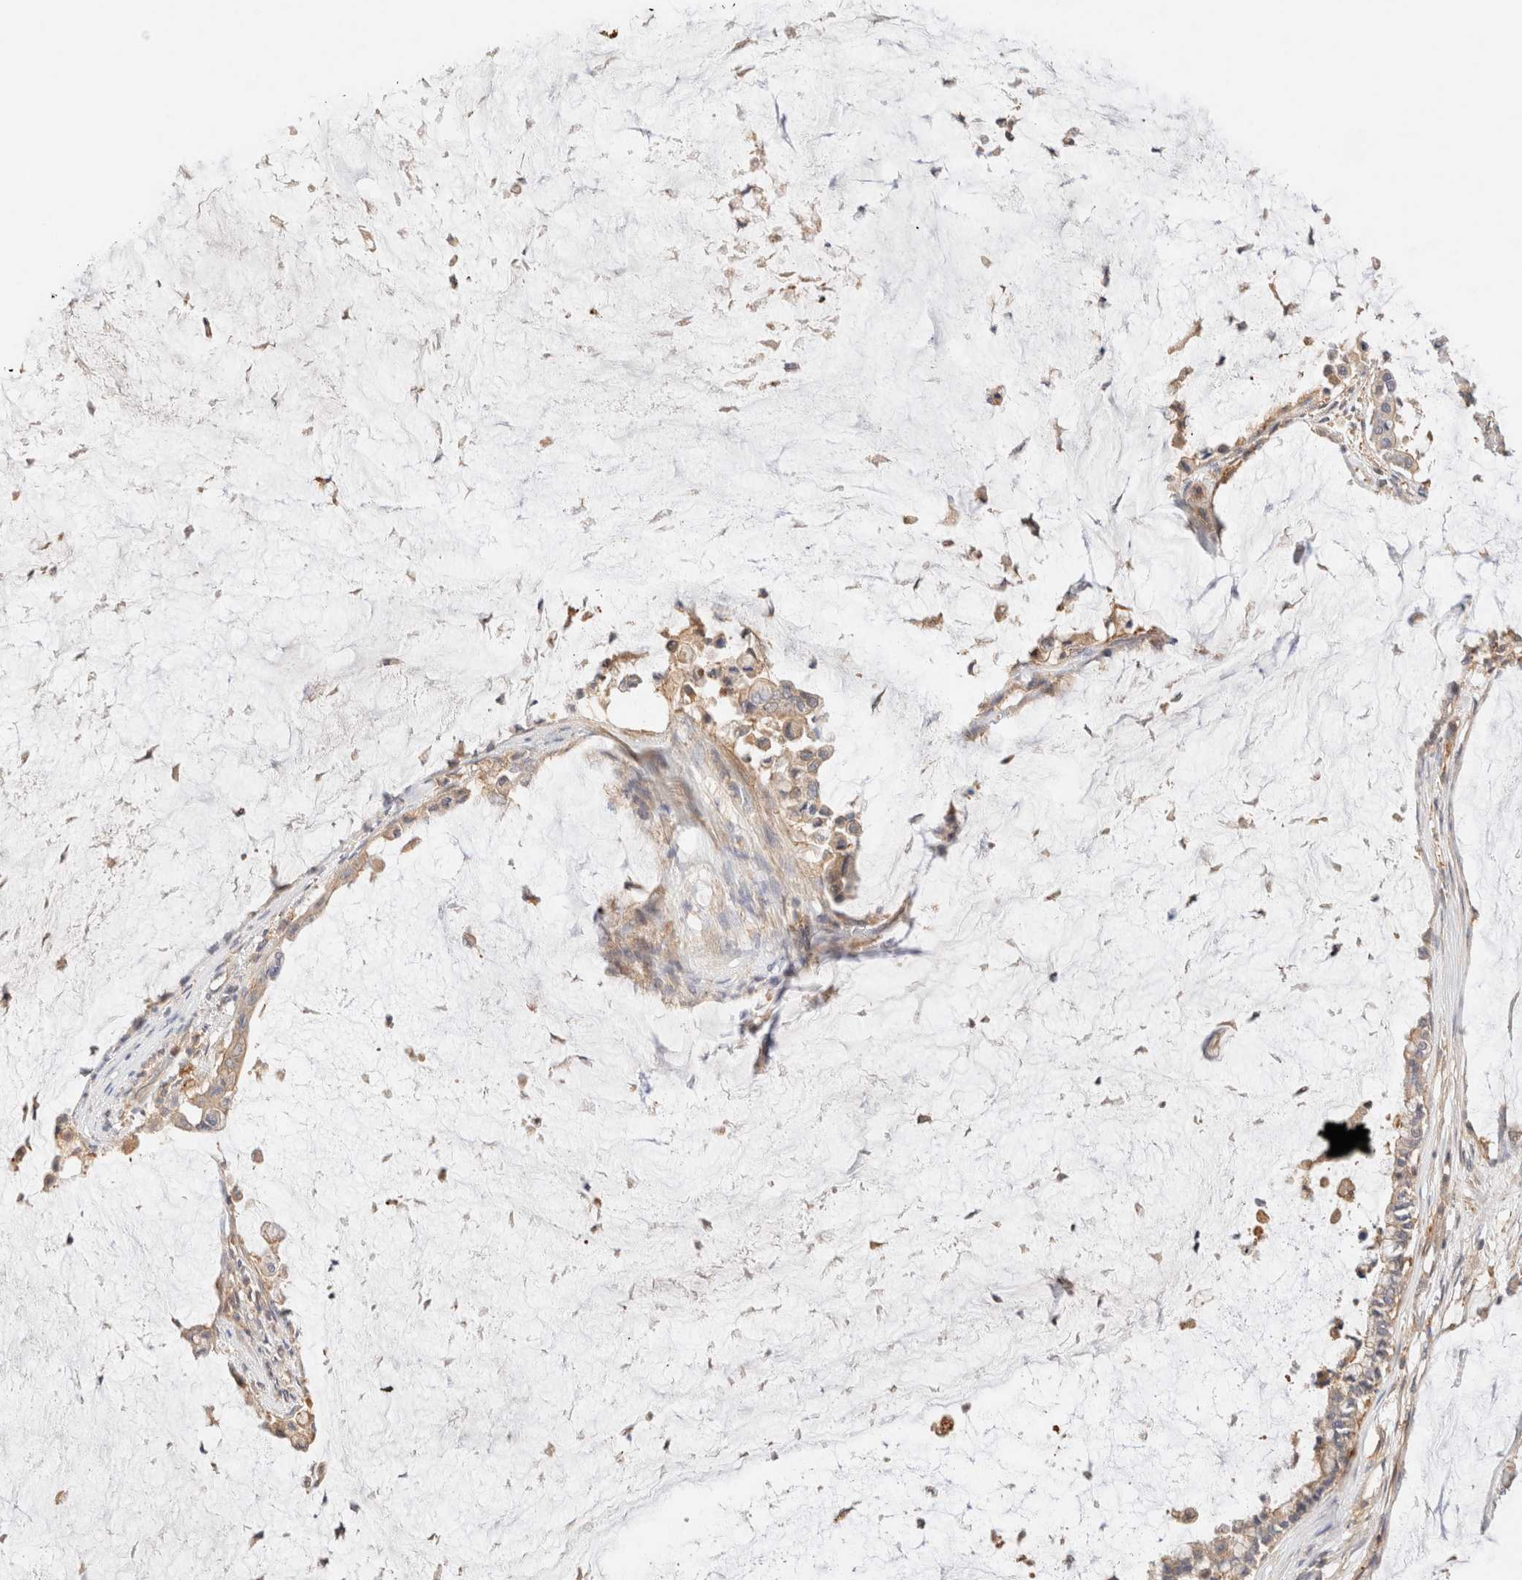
{"staining": {"intensity": "weak", "quantity": ">75%", "location": "cytoplasmic/membranous"}, "tissue": "pancreatic cancer", "cell_type": "Tumor cells", "image_type": "cancer", "snomed": [{"axis": "morphology", "description": "Adenocarcinoma, NOS"}, {"axis": "topography", "description": "Pancreas"}], "caption": "This photomicrograph reveals pancreatic cancer (adenocarcinoma) stained with immunohistochemistry (IHC) to label a protein in brown. The cytoplasmic/membranous of tumor cells show weak positivity for the protein. Nuclei are counter-stained blue.", "gene": "RABEP1", "patient": {"sex": "male", "age": 41}}